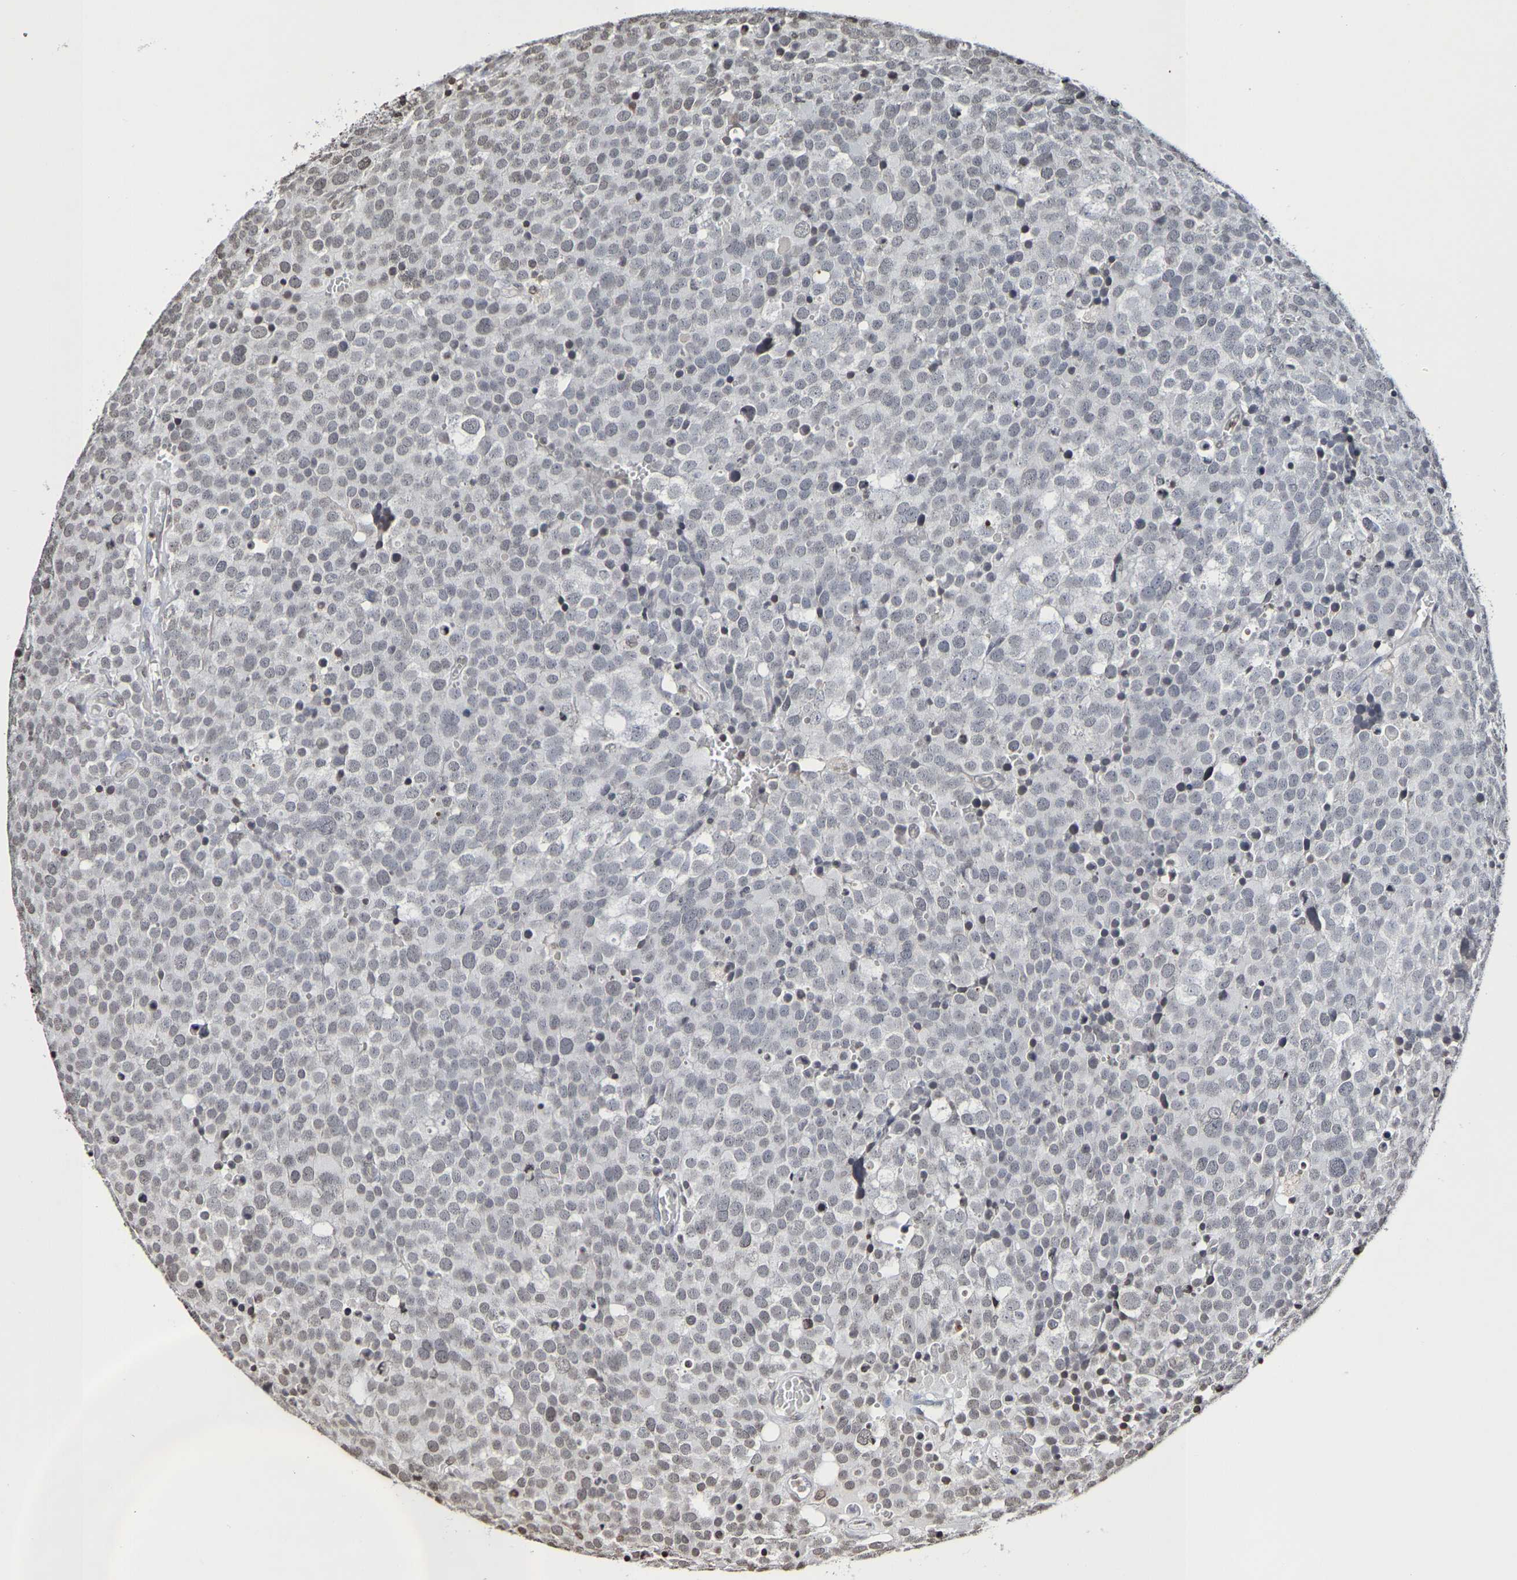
{"staining": {"intensity": "weak", "quantity": "<25%", "location": "nuclear"}, "tissue": "testis cancer", "cell_type": "Tumor cells", "image_type": "cancer", "snomed": [{"axis": "morphology", "description": "Seminoma, NOS"}, {"axis": "topography", "description": "Testis"}], "caption": "Image shows no significant protein positivity in tumor cells of testis seminoma.", "gene": "ATF4", "patient": {"sex": "male", "age": 71}}